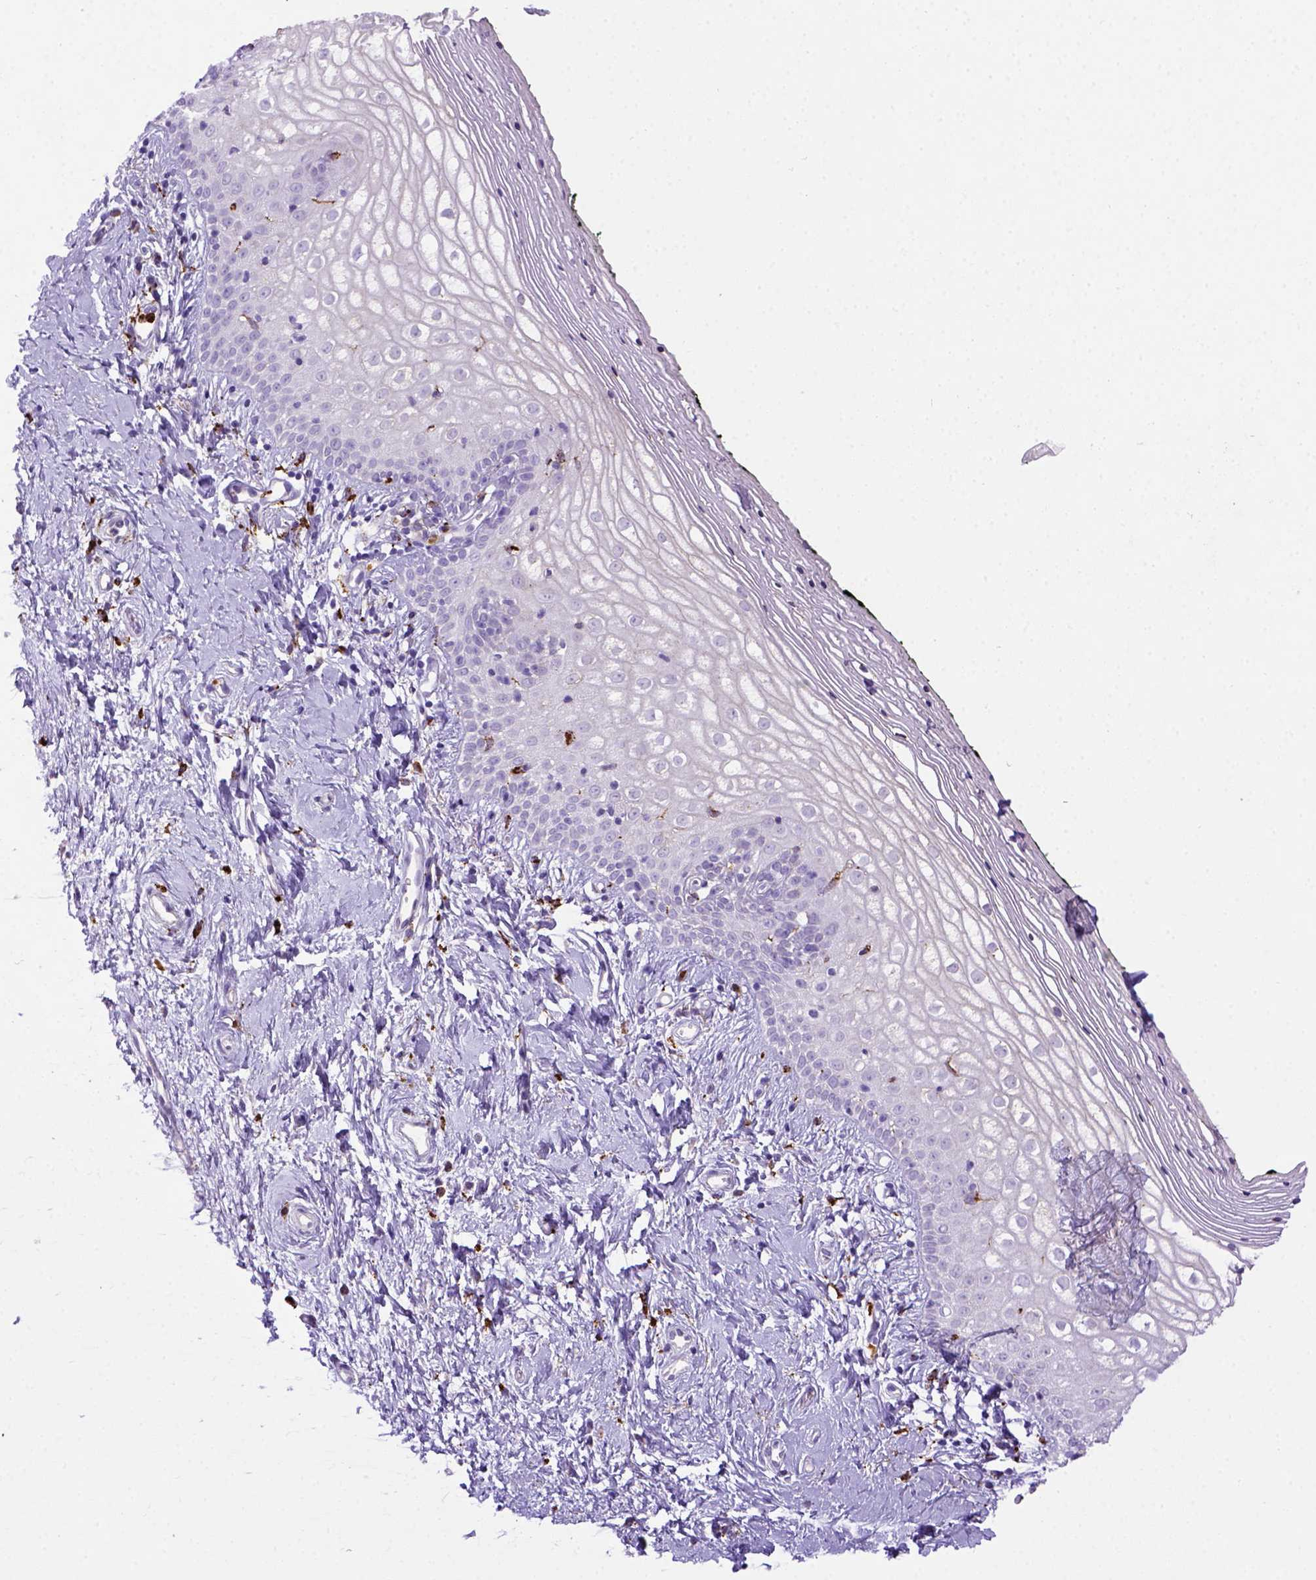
{"staining": {"intensity": "negative", "quantity": "none", "location": "none"}, "tissue": "vagina", "cell_type": "Squamous epithelial cells", "image_type": "normal", "snomed": [{"axis": "morphology", "description": "Normal tissue, NOS"}, {"axis": "topography", "description": "Vagina"}], "caption": "Immunohistochemistry (IHC) of normal vagina displays no expression in squamous epithelial cells. (DAB (3,3'-diaminobenzidine) immunohistochemistry visualized using brightfield microscopy, high magnification).", "gene": "CD68", "patient": {"sex": "female", "age": 47}}